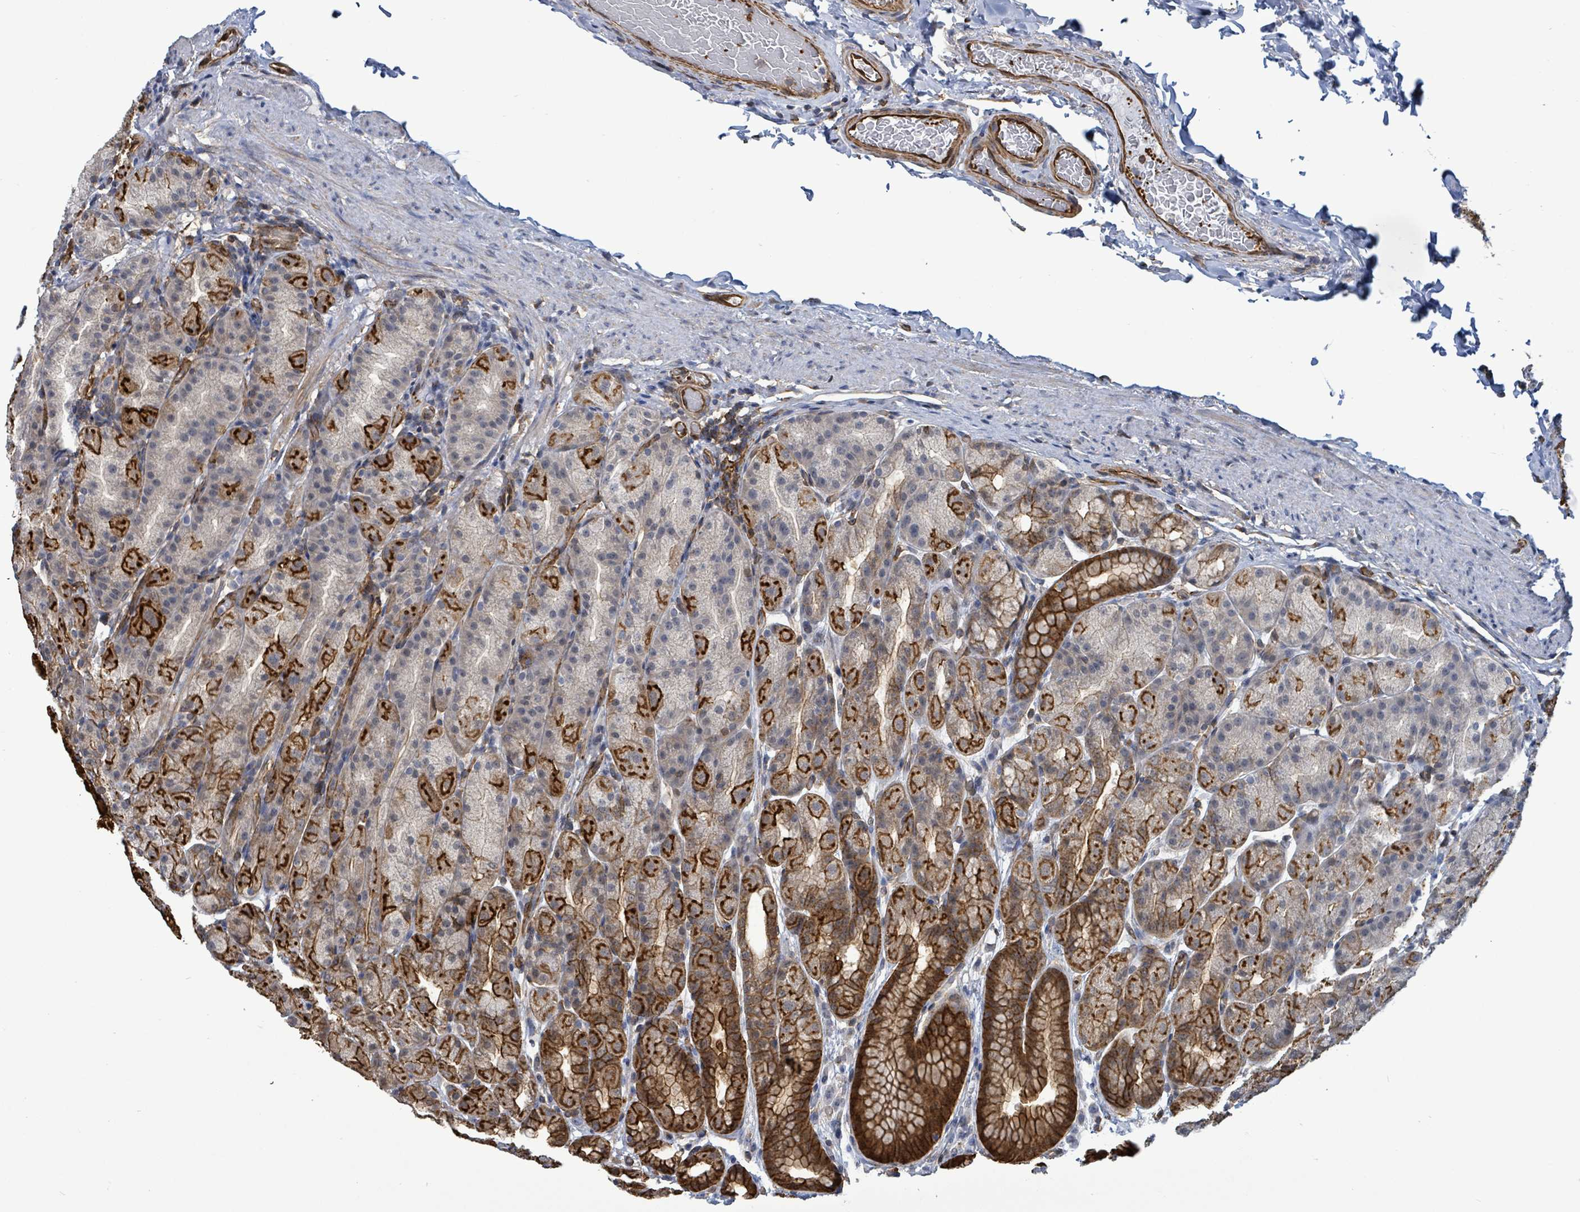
{"staining": {"intensity": "strong", "quantity": "25%-75%", "location": "cytoplasmic/membranous"}, "tissue": "stomach", "cell_type": "Glandular cells", "image_type": "normal", "snomed": [{"axis": "morphology", "description": "Normal tissue, NOS"}, {"axis": "topography", "description": "Stomach, upper"}, {"axis": "topography", "description": "Stomach"}], "caption": "Immunohistochemistry of normal stomach shows high levels of strong cytoplasmic/membranous expression in about 25%-75% of glandular cells.", "gene": "PRKRIP1", "patient": {"sex": "male", "age": 68}}